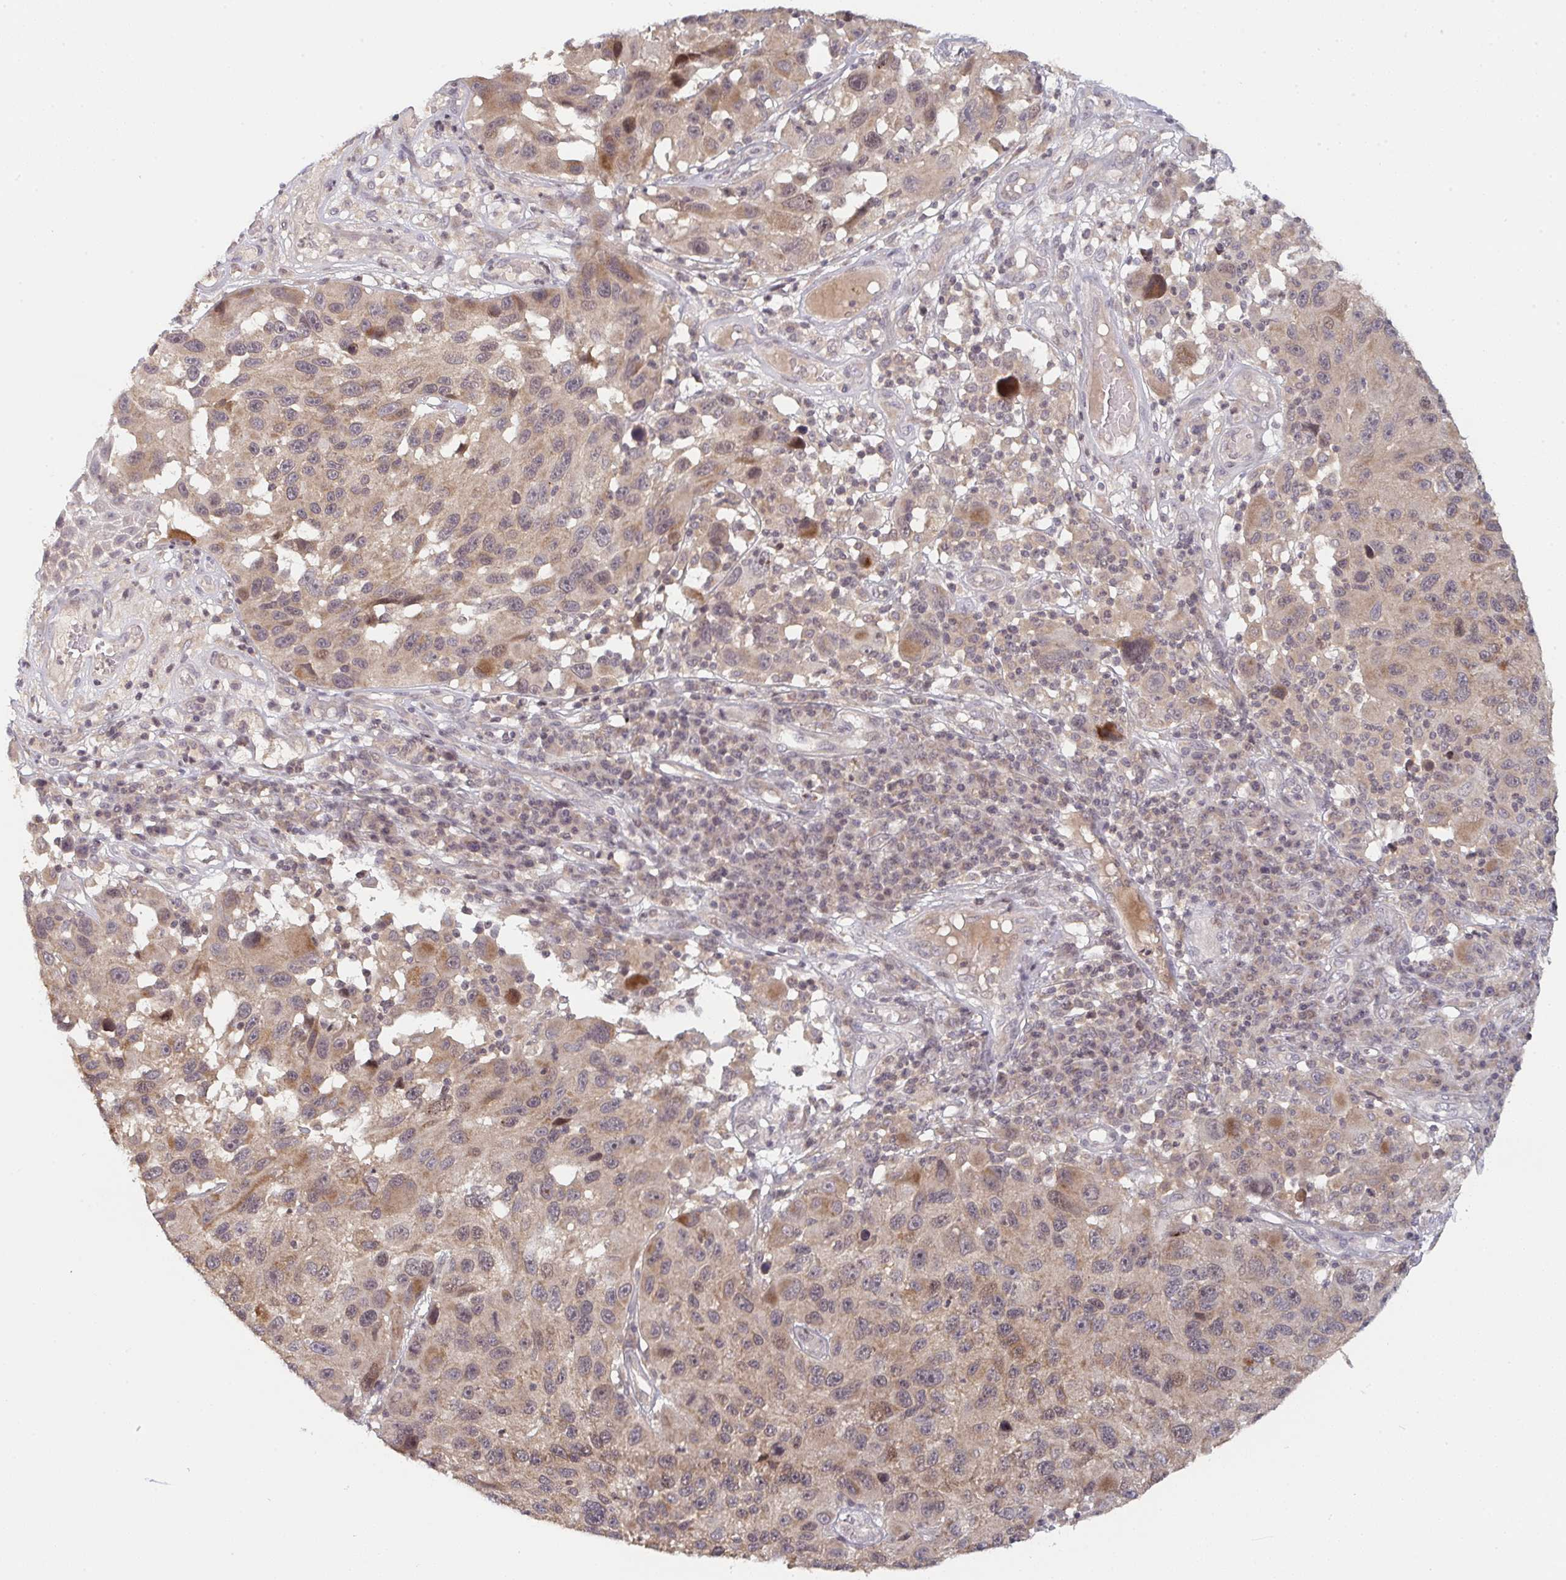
{"staining": {"intensity": "weak", "quantity": "25%-75%", "location": "cytoplasmic/membranous,nuclear"}, "tissue": "melanoma", "cell_type": "Tumor cells", "image_type": "cancer", "snomed": [{"axis": "morphology", "description": "Malignant melanoma, NOS"}, {"axis": "topography", "description": "Skin"}], "caption": "DAB (3,3'-diaminobenzidine) immunohistochemical staining of human malignant melanoma demonstrates weak cytoplasmic/membranous and nuclear protein staining in about 25%-75% of tumor cells. (DAB IHC, brown staining for protein, blue staining for nuclei).", "gene": "DCST1", "patient": {"sex": "male", "age": 53}}